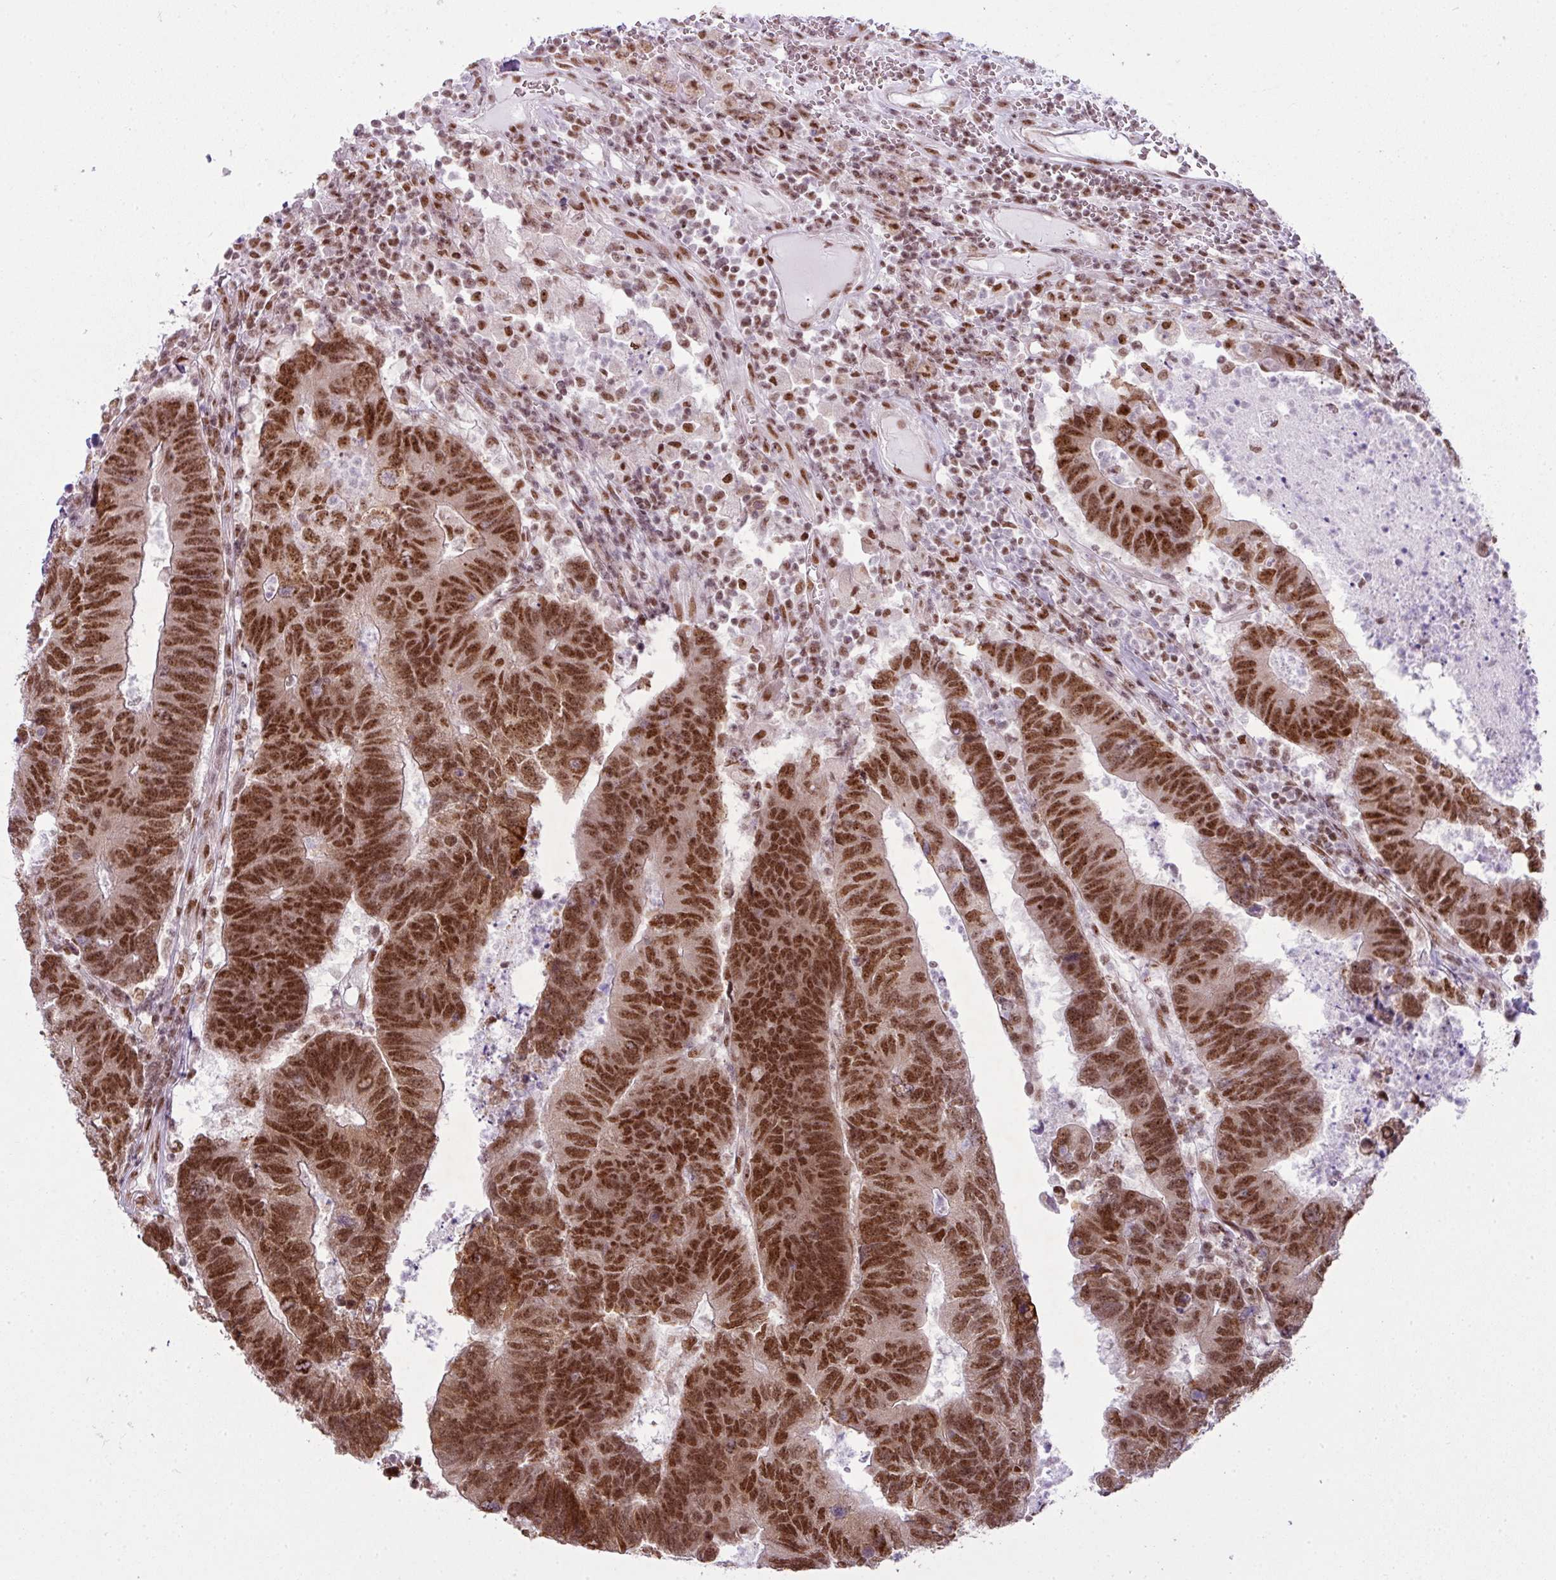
{"staining": {"intensity": "strong", "quantity": ">75%", "location": "nuclear"}, "tissue": "colorectal cancer", "cell_type": "Tumor cells", "image_type": "cancer", "snomed": [{"axis": "morphology", "description": "Adenocarcinoma, NOS"}, {"axis": "topography", "description": "Colon"}], "caption": "Protein staining reveals strong nuclear staining in about >75% of tumor cells in colorectal cancer (adenocarcinoma).", "gene": "ARL6IP4", "patient": {"sex": "female", "age": 48}}